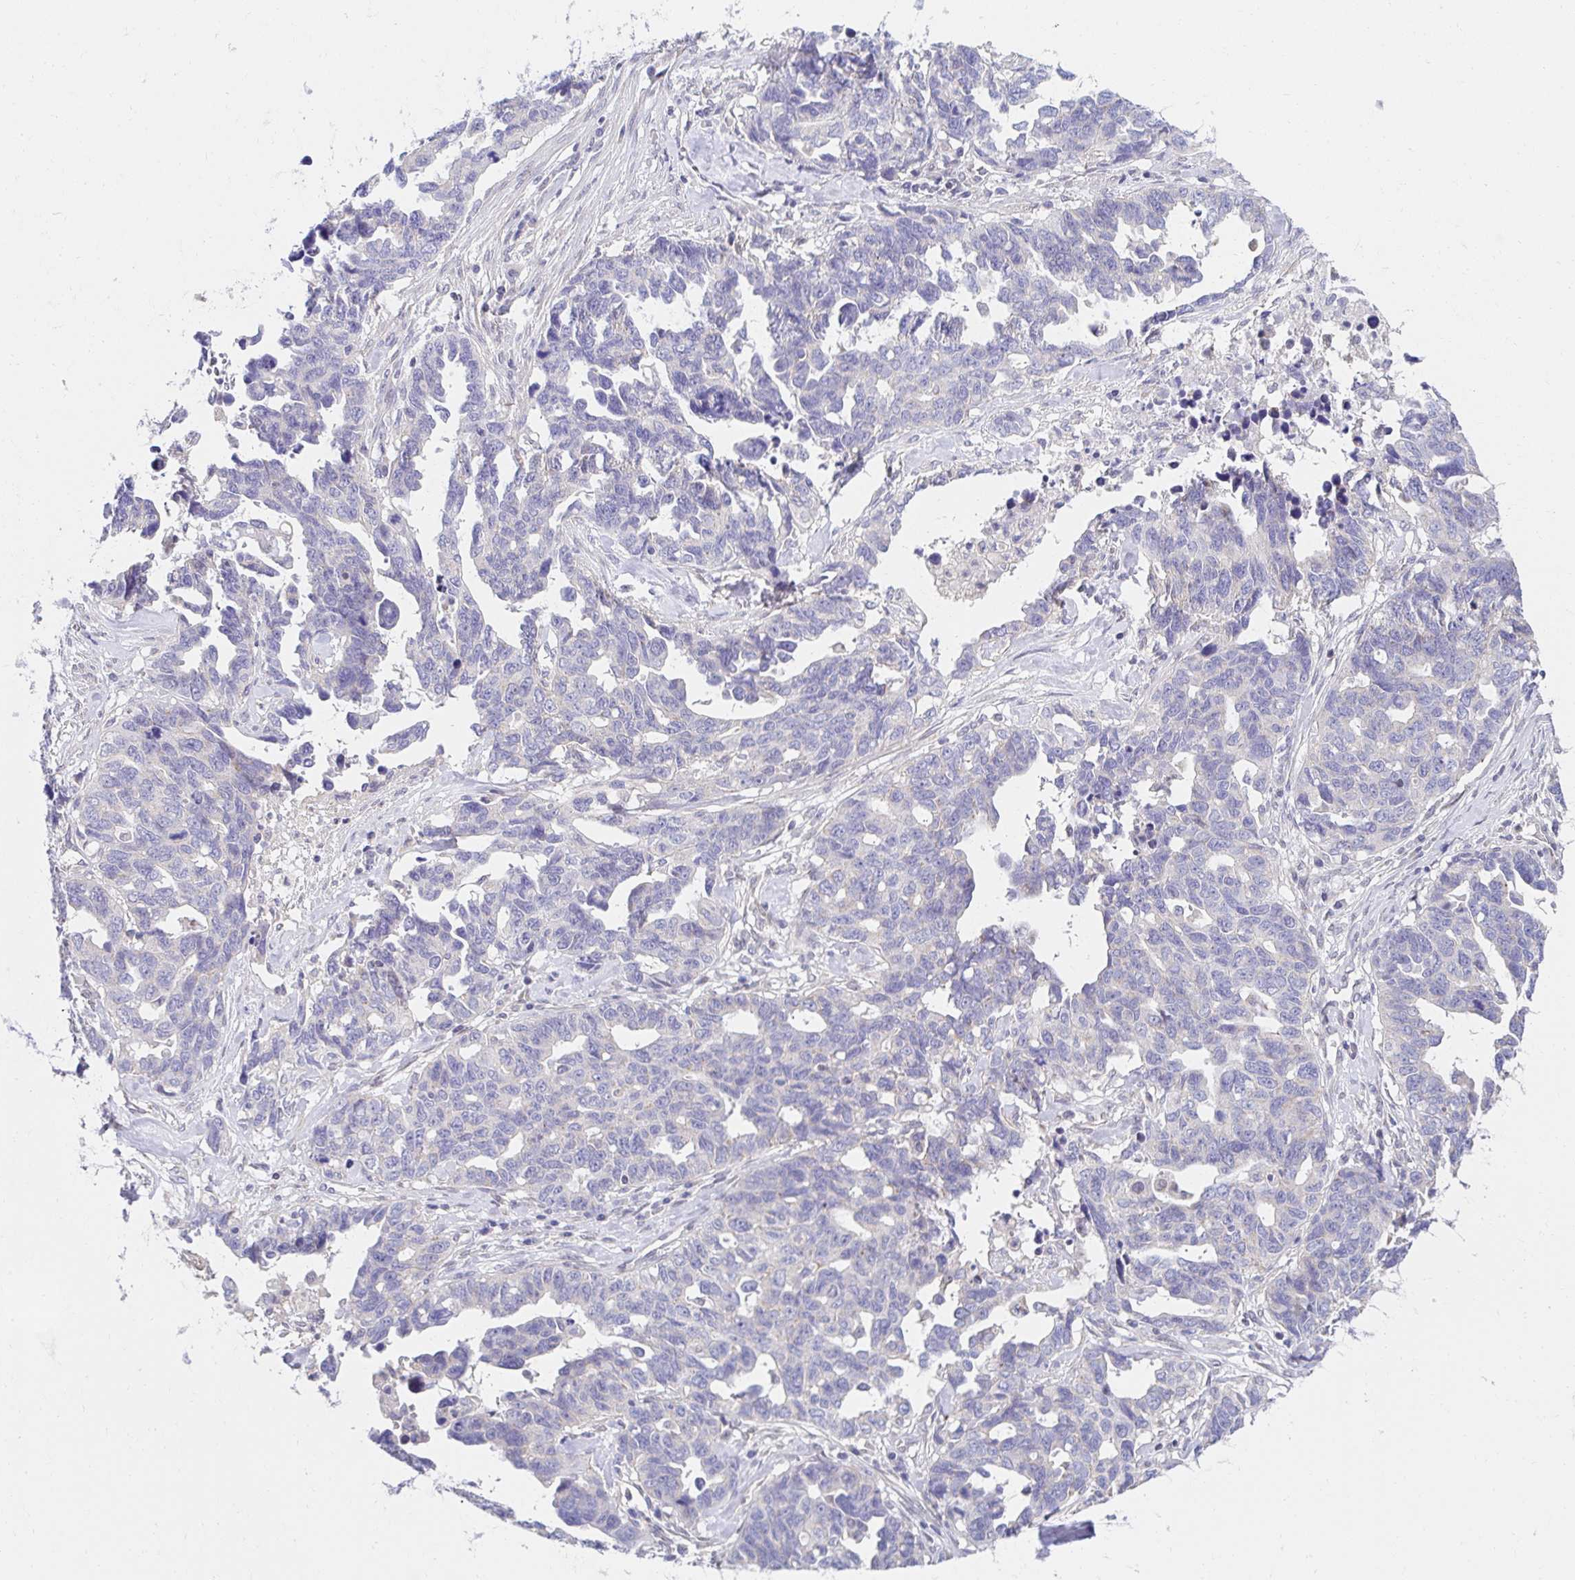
{"staining": {"intensity": "negative", "quantity": "none", "location": "none"}, "tissue": "ovarian cancer", "cell_type": "Tumor cells", "image_type": "cancer", "snomed": [{"axis": "morphology", "description": "Cystadenocarcinoma, serous, NOS"}, {"axis": "topography", "description": "Ovary"}], "caption": "Immunohistochemistry histopathology image of neoplastic tissue: ovarian cancer stained with DAB (3,3'-diaminobenzidine) displays no significant protein staining in tumor cells.", "gene": "AKAP14", "patient": {"sex": "female", "age": 69}}